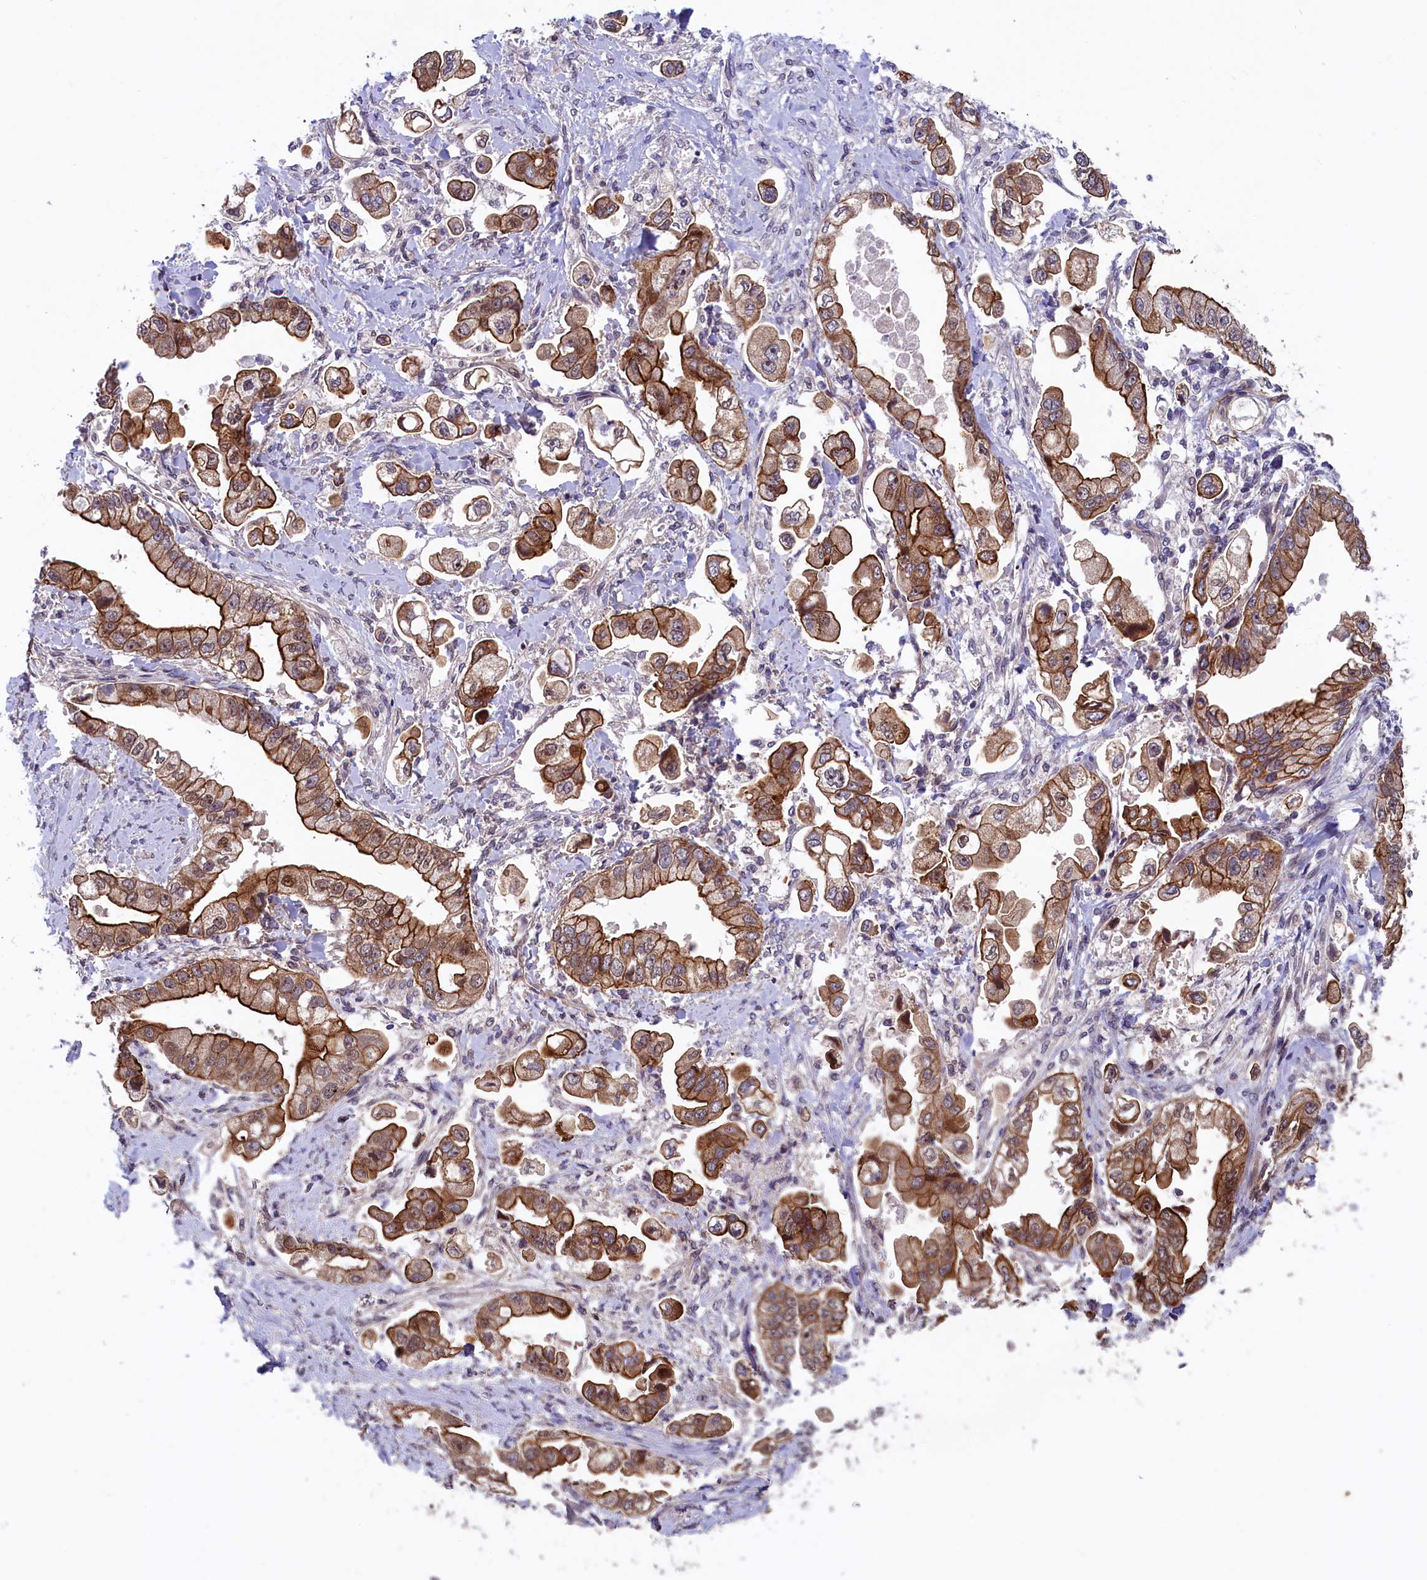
{"staining": {"intensity": "moderate", "quantity": ">75%", "location": "cytoplasmic/membranous"}, "tissue": "stomach cancer", "cell_type": "Tumor cells", "image_type": "cancer", "snomed": [{"axis": "morphology", "description": "Adenocarcinoma, NOS"}, {"axis": "topography", "description": "Stomach"}], "caption": "Immunohistochemistry photomicrograph of neoplastic tissue: human adenocarcinoma (stomach) stained using immunohistochemistry (IHC) exhibits medium levels of moderate protein expression localized specifically in the cytoplasmic/membranous of tumor cells, appearing as a cytoplasmic/membranous brown color.", "gene": "ARL14EP", "patient": {"sex": "male", "age": 62}}